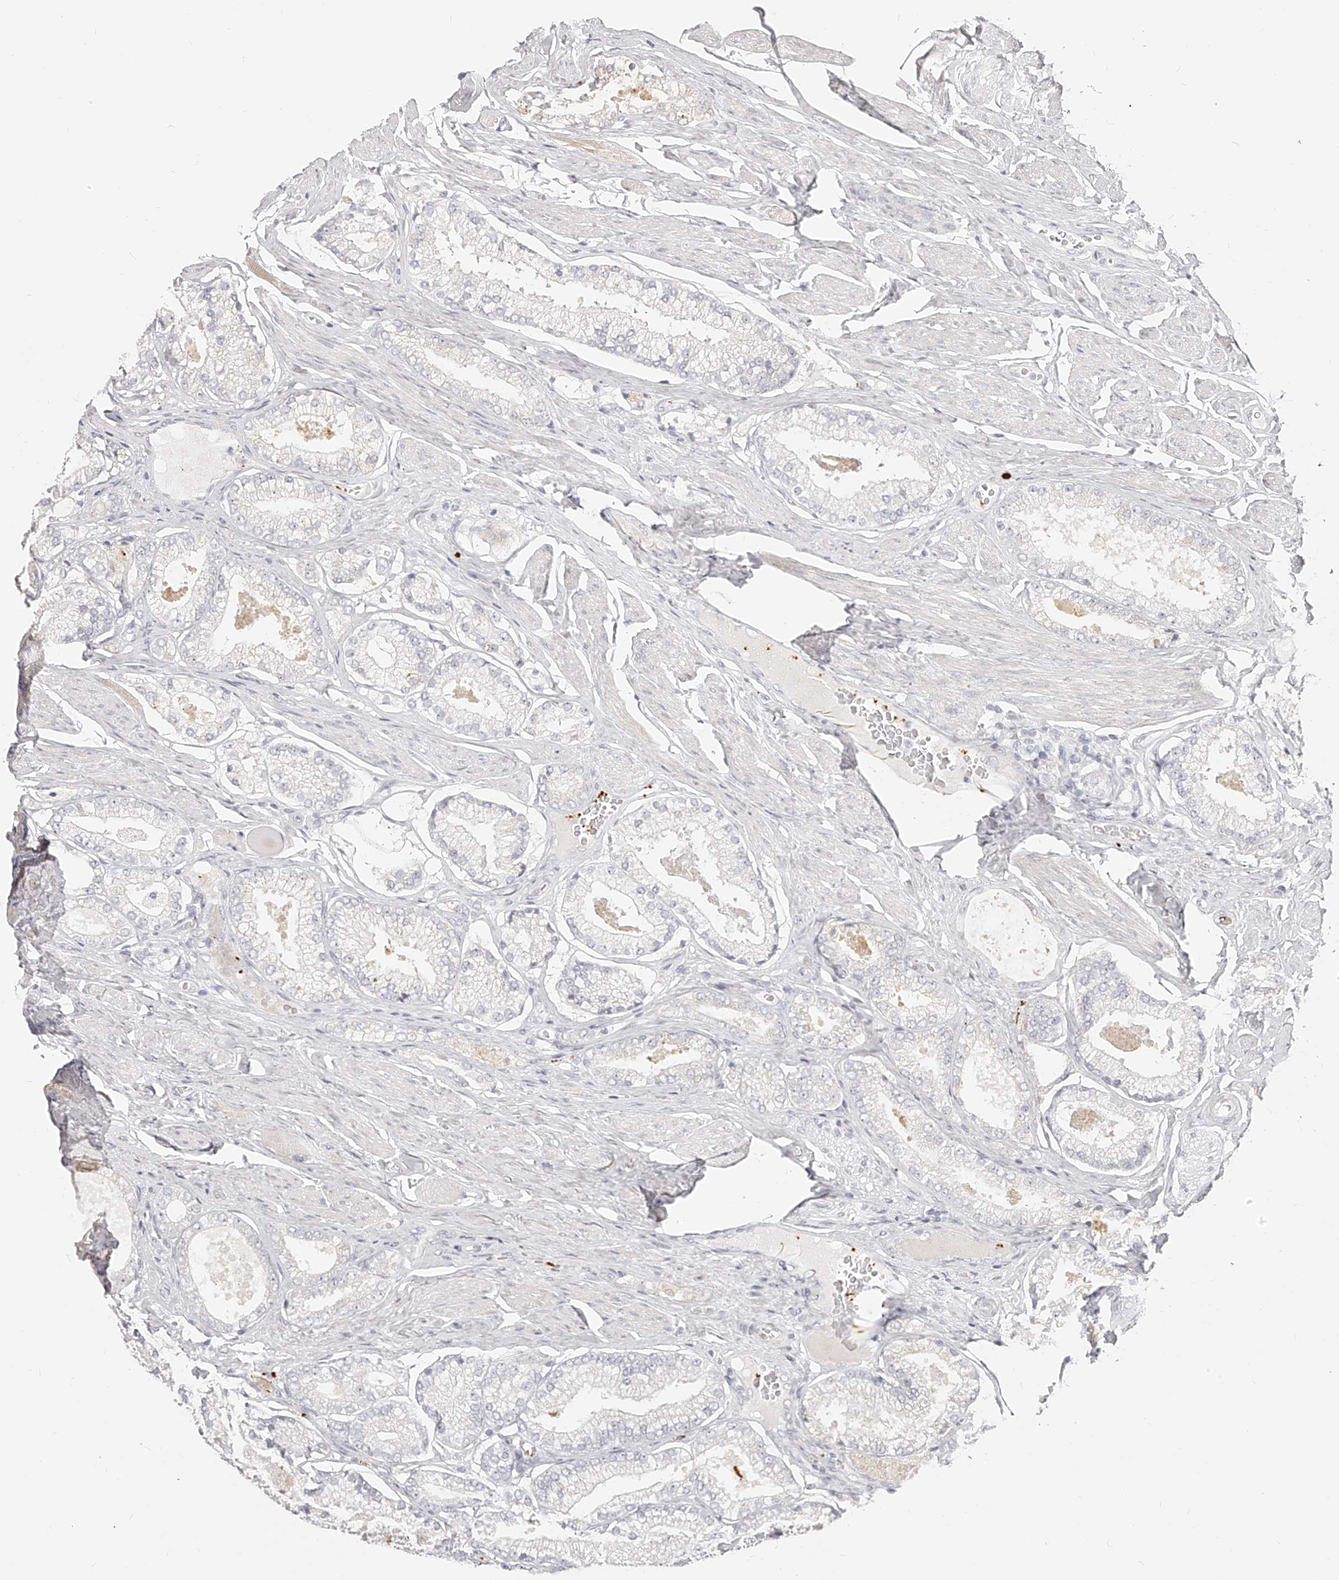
{"staining": {"intensity": "negative", "quantity": "none", "location": "none"}, "tissue": "prostate cancer", "cell_type": "Tumor cells", "image_type": "cancer", "snomed": [{"axis": "morphology", "description": "Adenocarcinoma, Low grade"}, {"axis": "topography", "description": "Prostate"}], "caption": "Immunohistochemical staining of prostate cancer displays no significant expression in tumor cells. Brightfield microscopy of immunohistochemistry stained with DAB (3,3'-diaminobenzidine) (brown) and hematoxylin (blue), captured at high magnification.", "gene": "ITGB3", "patient": {"sex": "male", "age": 71}}